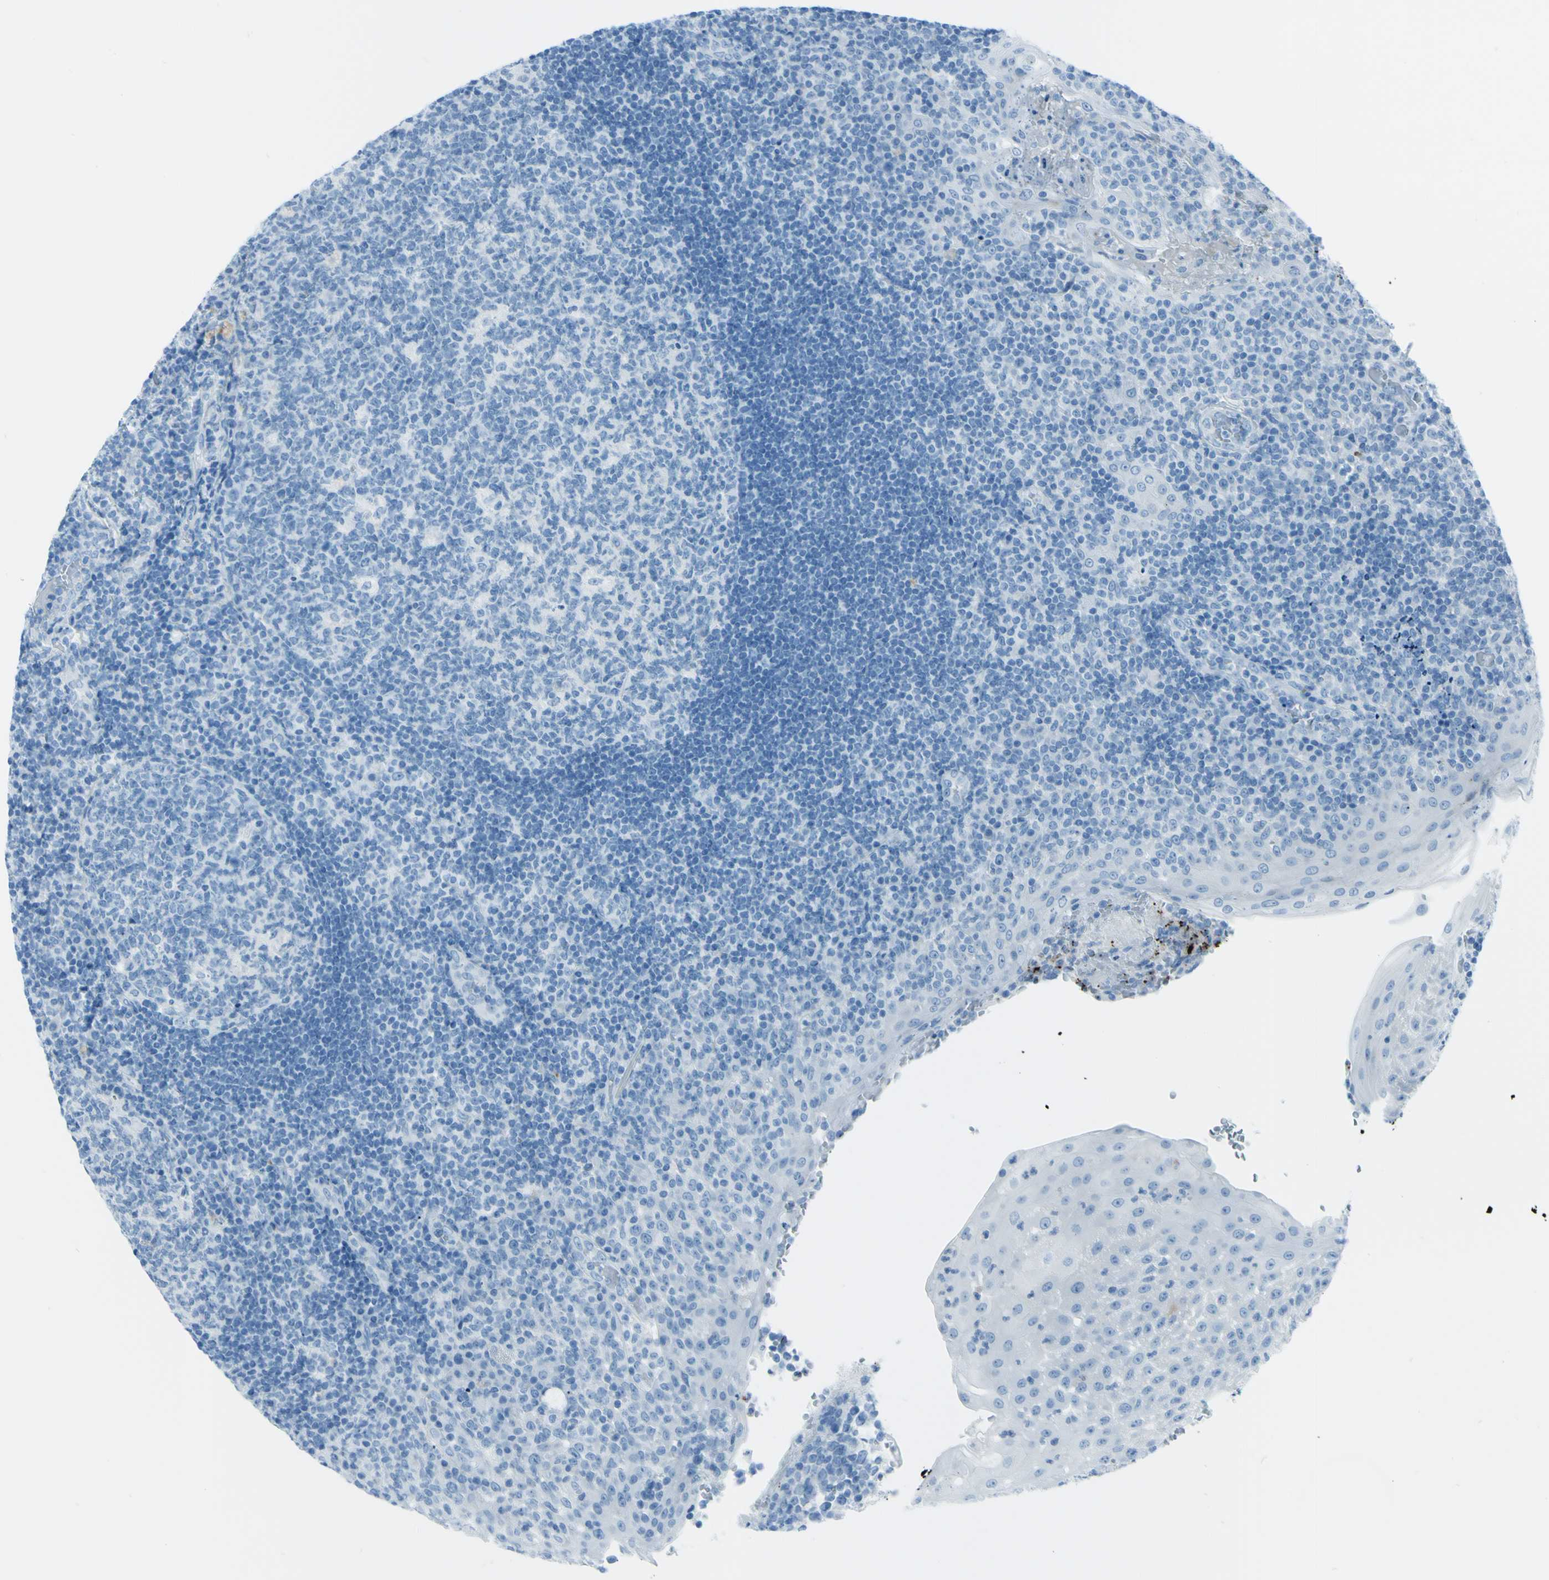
{"staining": {"intensity": "negative", "quantity": "none", "location": "none"}, "tissue": "tonsil", "cell_type": "Germinal center cells", "image_type": "normal", "snomed": [{"axis": "morphology", "description": "Normal tissue, NOS"}, {"axis": "topography", "description": "Tonsil"}], "caption": "Micrograph shows no protein expression in germinal center cells of benign tonsil.", "gene": "AFP", "patient": {"sex": "female", "age": 40}}